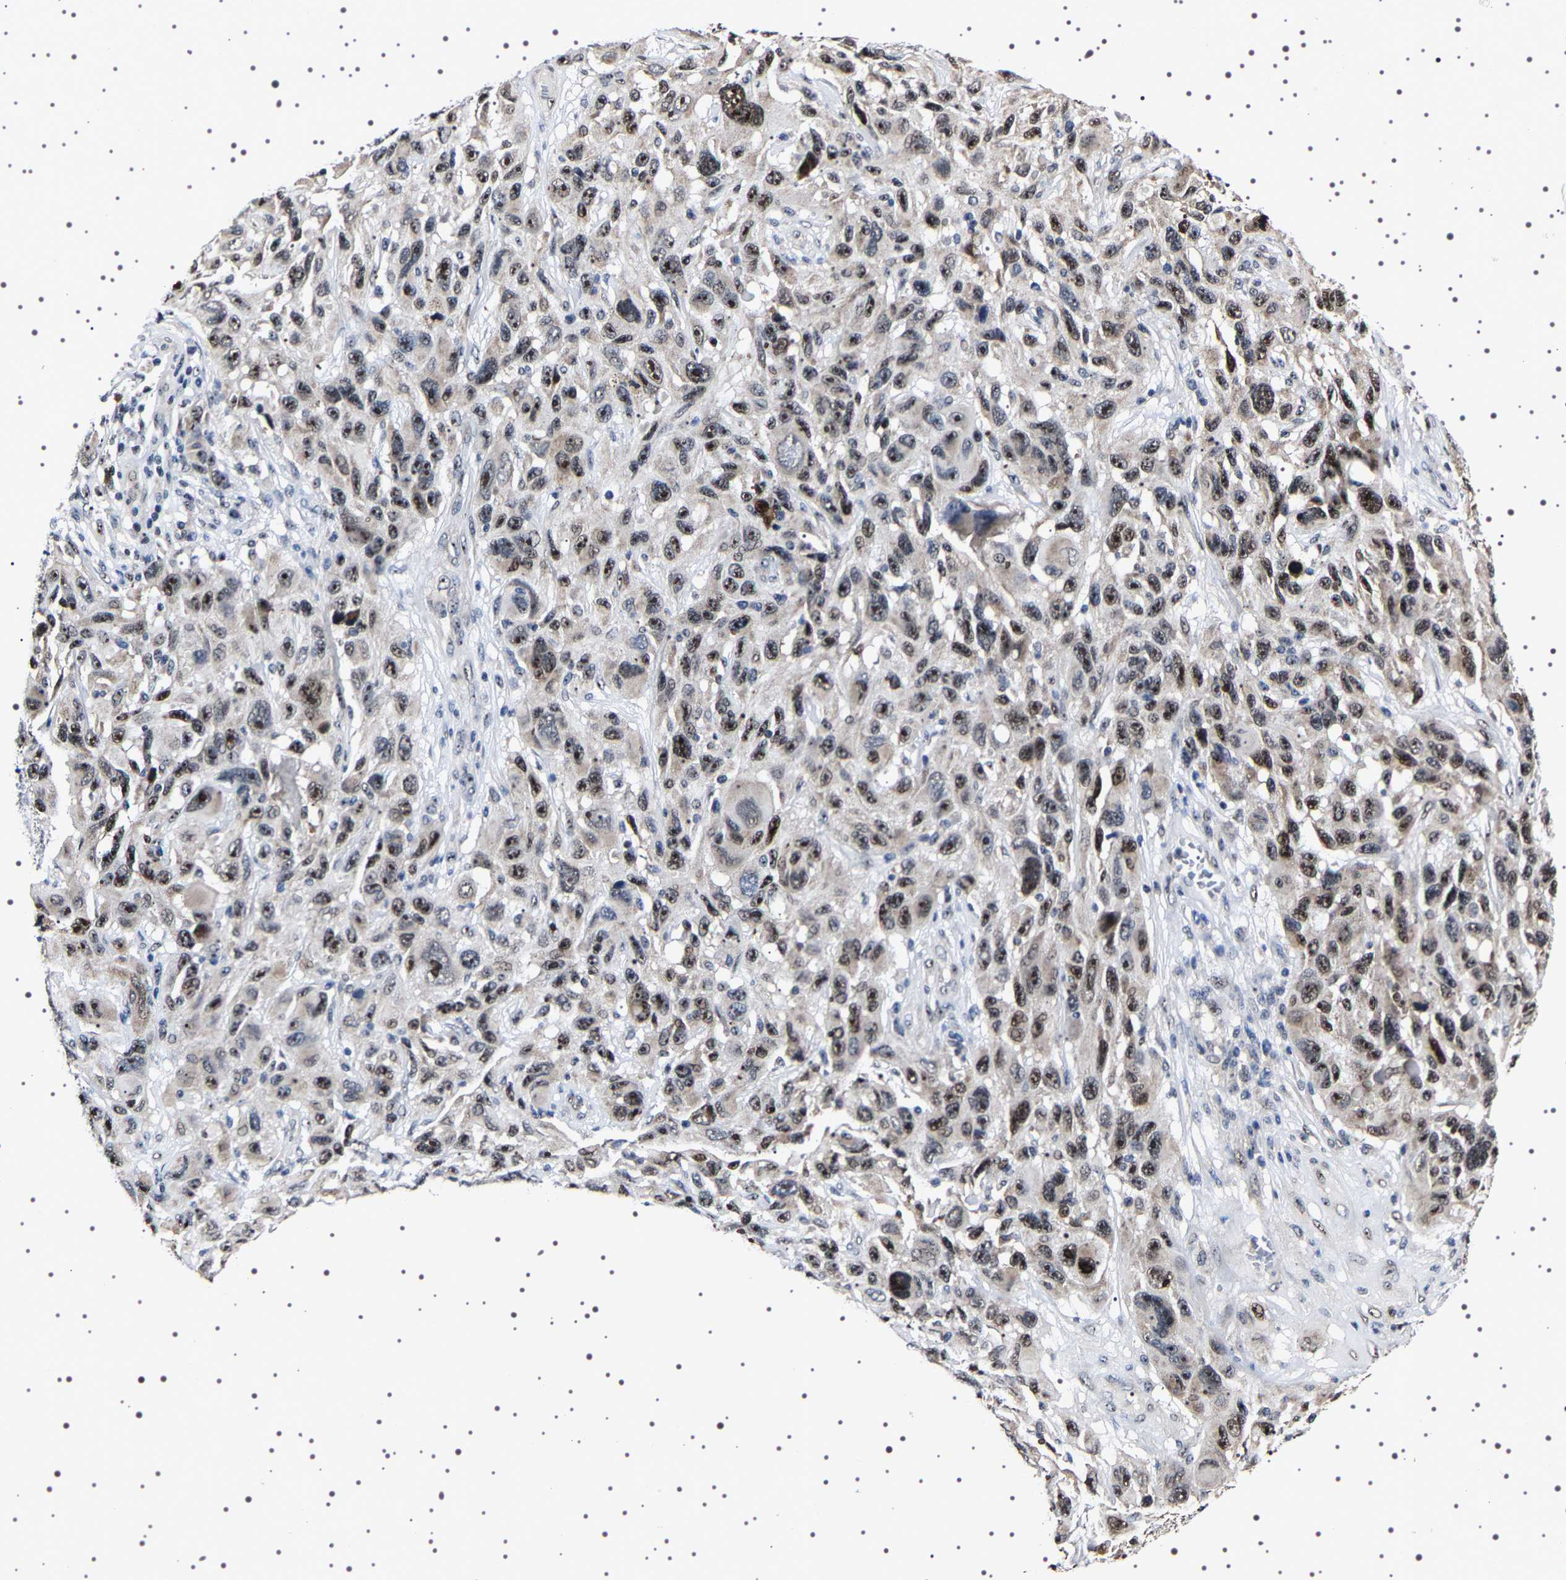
{"staining": {"intensity": "strong", "quantity": ">75%", "location": "nuclear"}, "tissue": "melanoma", "cell_type": "Tumor cells", "image_type": "cancer", "snomed": [{"axis": "morphology", "description": "Malignant melanoma, NOS"}, {"axis": "topography", "description": "Skin"}], "caption": "A photomicrograph showing strong nuclear positivity in approximately >75% of tumor cells in melanoma, as visualized by brown immunohistochemical staining.", "gene": "GNL3", "patient": {"sex": "male", "age": 53}}